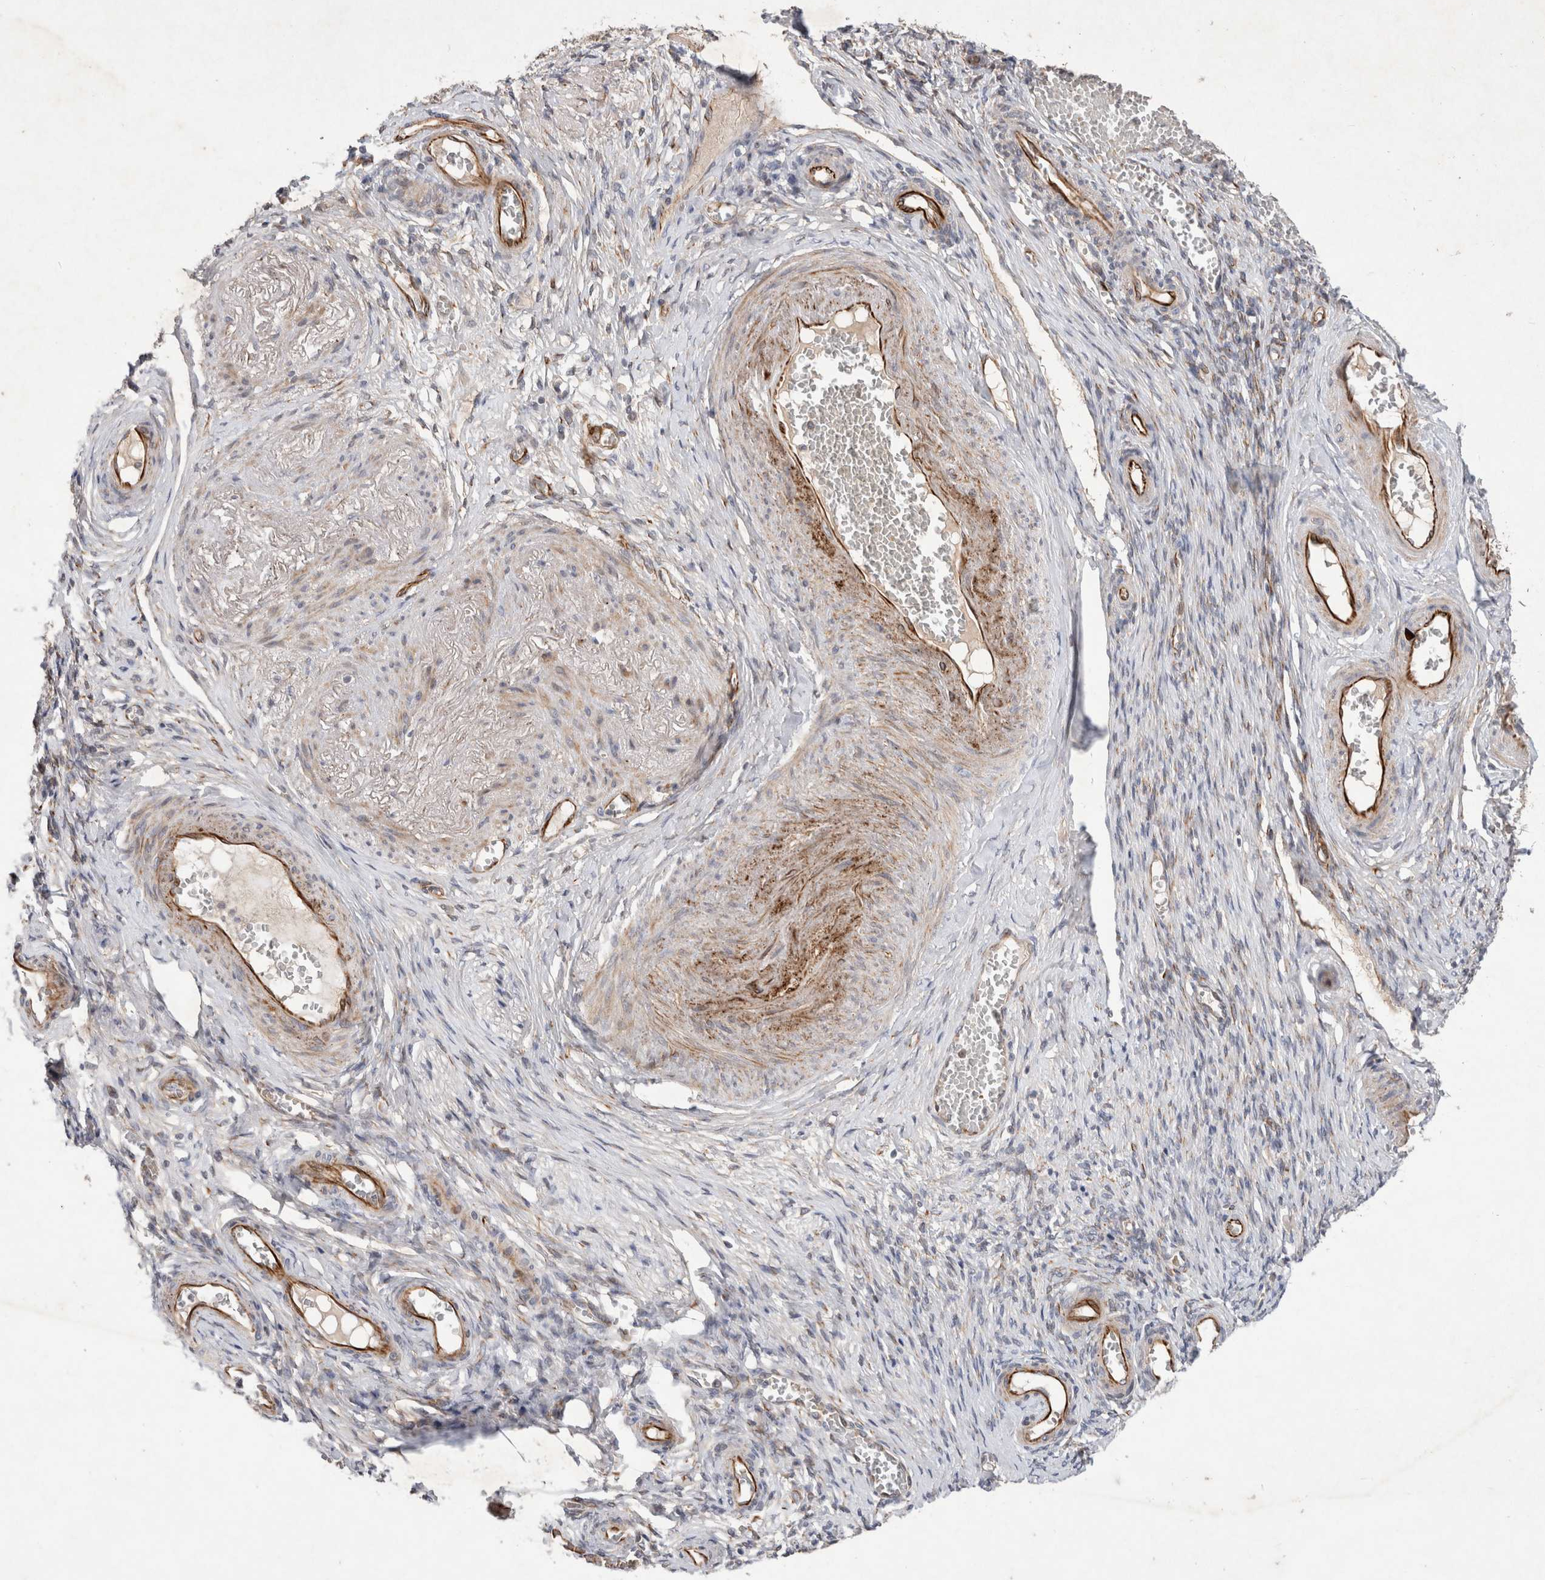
{"staining": {"intensity": "moderate", "quantity": "25%-75%", "location": "cytoplasmic/membranous"}, "tissue": "adipose tissue", "cell_type": "Adipocytes", "image_type": "normal", "snomed": [{"axis": "morphology", "description": "Normal tissue, NOS"}, {"axis": "topography", "description": "Vascular tissue"}, {"axis": "topography", "description": "Fallopian tube"}, {"axis": "topography", "description": "Ovary"}], "caption": "Protein positivity by IHC reveals moderate cytoplasmic/membranous staining in approximately 25%-75% of adipocytes in benign adipose tissue. Using DAB (3,3'-diaminobenzidine) (brown) and hematoxylin (blue) stains, captured at high magnification using brightfield microscopy.", "gene": "NMU", "patient": {"sex": "female", "age": 67}}